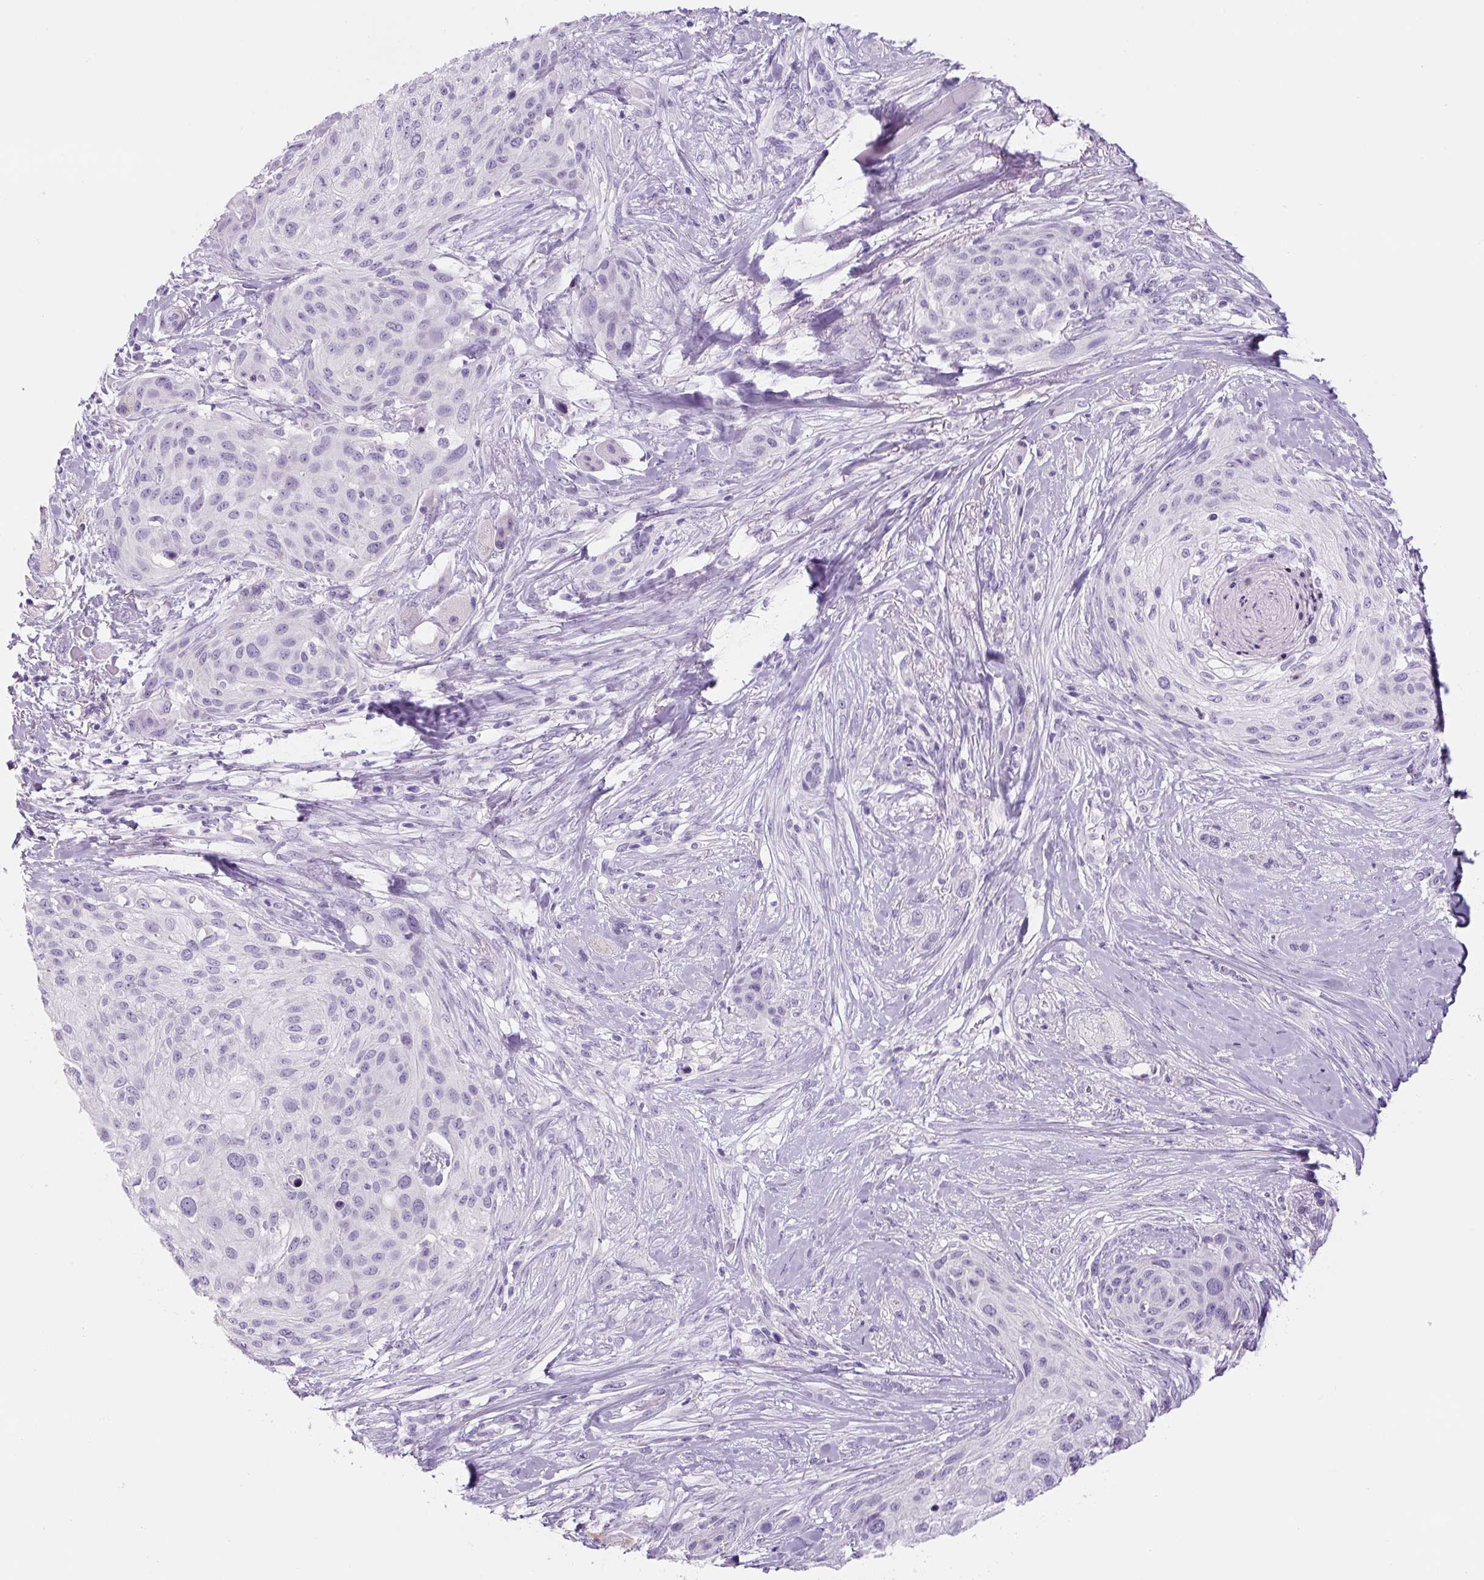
{"staining": {"intensity": "negative", "quantity": "none", "location": "none"}, "tissue": "skin cancer", "cell_type": "Tumor cells", "image_type": "cancer", "snomed": [{"axis": "morphology", "description": "Squamous cell carcinoma, NOS"}, {"axis": "topography", "description": "Skin"}], "caption": "Tumor cells show no significant positivity in squamous cell carcinoma (skin).", "gene": "YIF1B", "patient": {"sex": "female", "age": 87}}